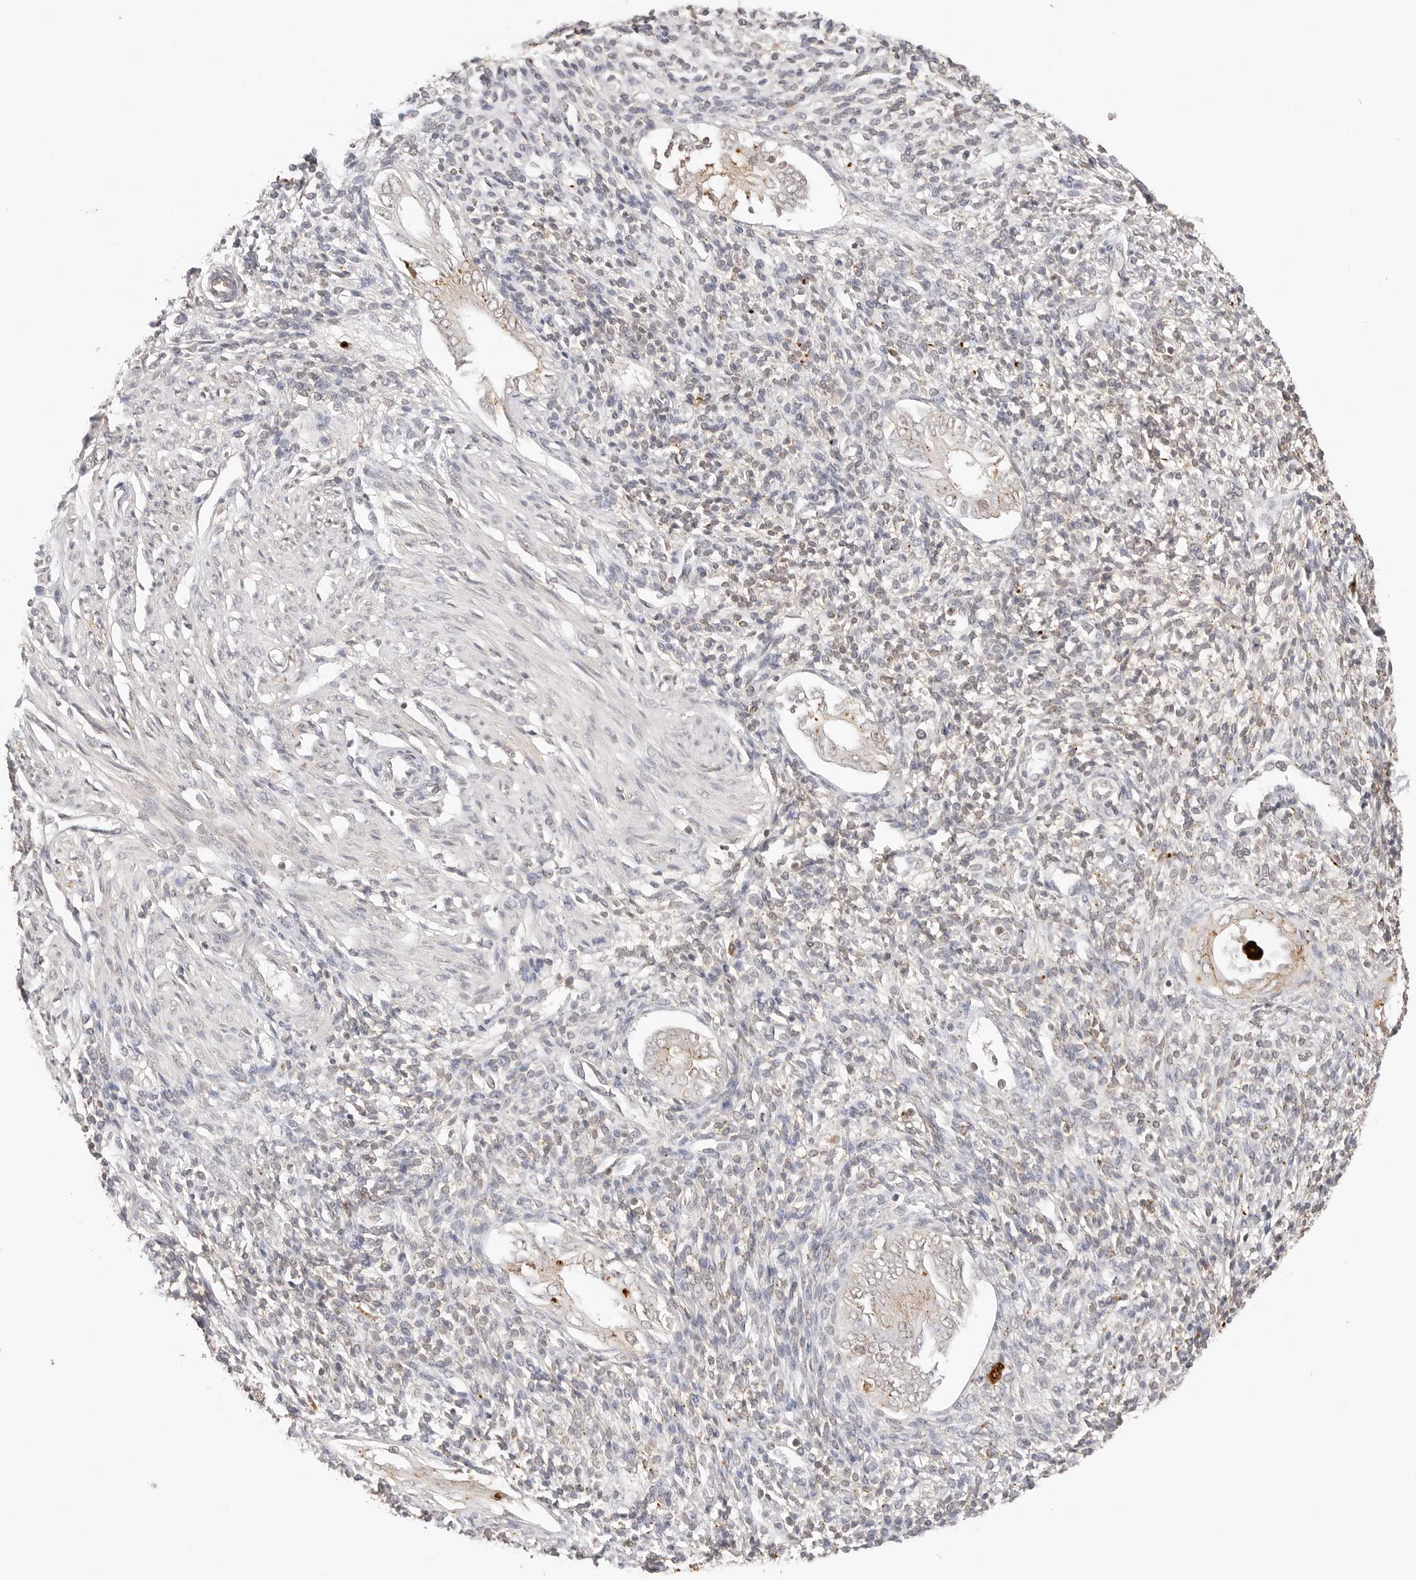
{"staining": {"intensity": "negative", "quantity": "none", "location": "none"}, "tissue": "endometrium", "cell_type": "Cells in endometrial stroma", "image_type": "normal", "snomed": [{"axis": "morphology", "description": "Normal tissue, NOS"}, {"axis": "topography", "description": "Endometrium"}], "caption": "Immunohistochemical staining of normal endometrium shows no significant staining in cells in endometrial stroma. (DAB immunohistochemistry (IHC) with hematoxylin counter stain).", "gene": "EPHA1", "patient": {"sex": "female", "age": 66}}